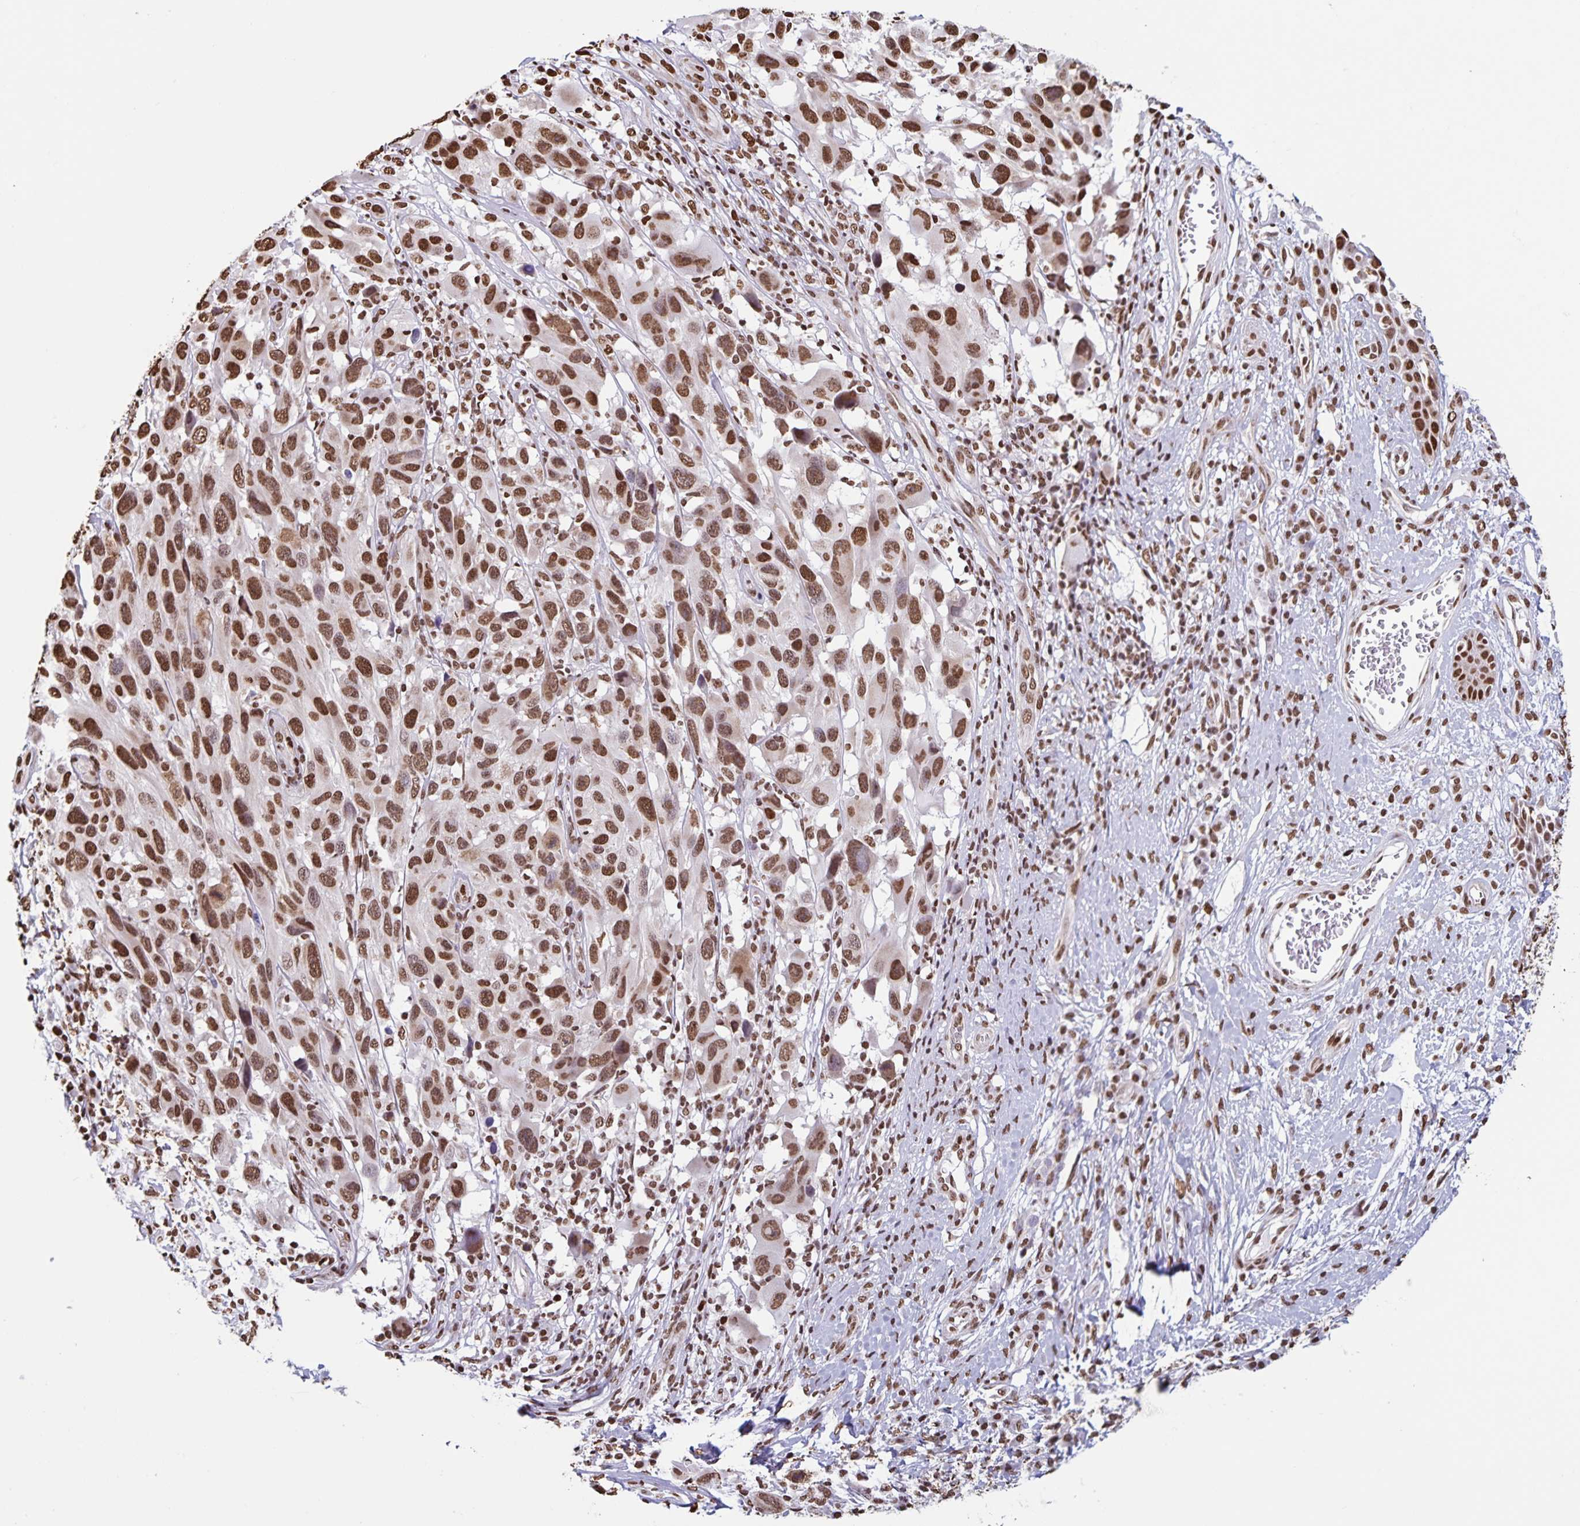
{"staining": {"intensity": "strong", "quantity": ">75%", "location": "nuclear"}, "tissue": "melanoma", "cell_type": "Tumor cells", "image_type": "cancer", "snomed": [{"axis": "morphology", "description": "Malignant melanoma, NOS"}, {"axis": "topography", "description": "Skin"}], "caption": "Malignant melanoma stained with a protein marker displays strong staining in tumor cells.", "gene": "DUT", "patient": {"sex": "male", "age": 53}}